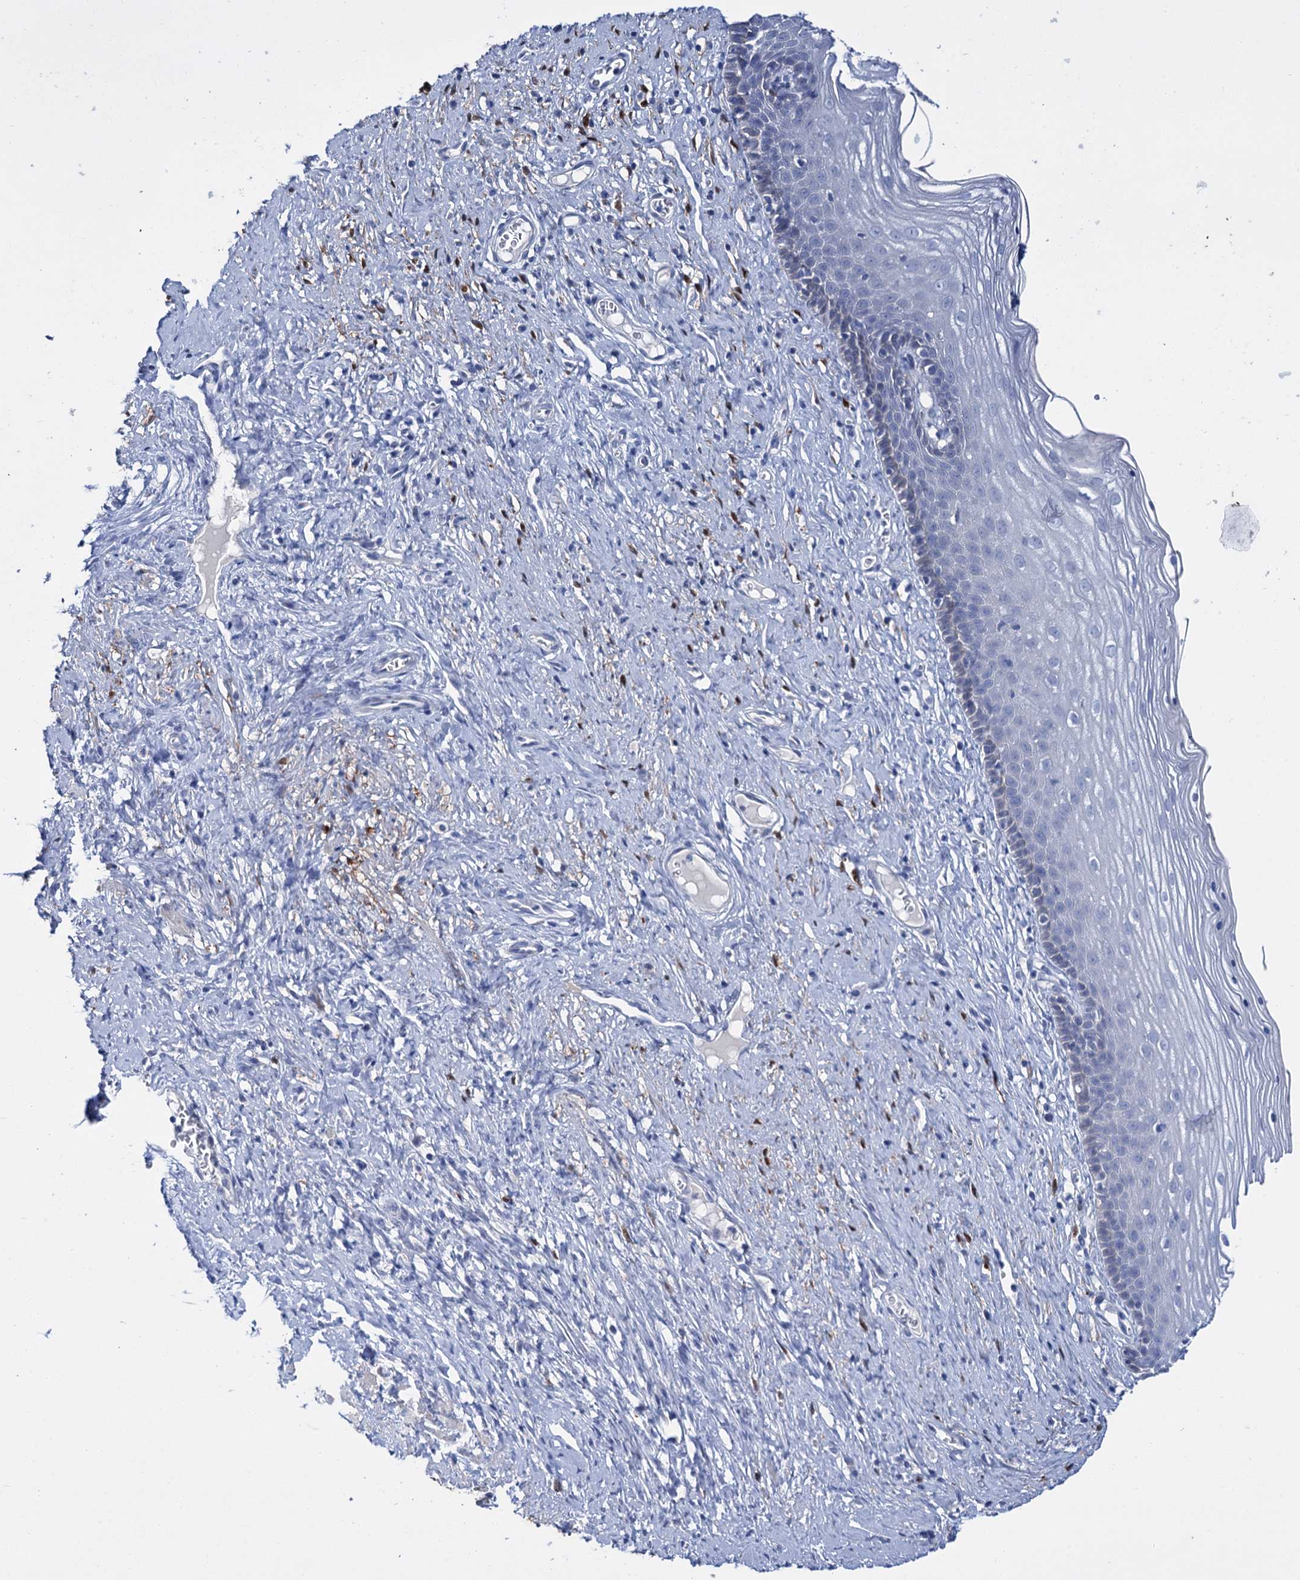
{"staining": {"intensity": "negative", "quantity": "none", "location": "none"}, "tissue": "cervix", "cell_type": "Glandular cells", "image_type": "normal", "snomed": [{"axis": "morphology", "description": "Normal tissue, NOS"}, {"axis": "topography", "description": "Cervix"}], "caption": "DAB immunohistochemical staining of benign cervix reveals no significant positivity in glandular cells. (DAB (3,3'-diaminobenzidine) IHC visualized using brightfield microscopy, high magnification).", "gene": "LYZL4", "patient": {"sex": "female", "age": 42}}